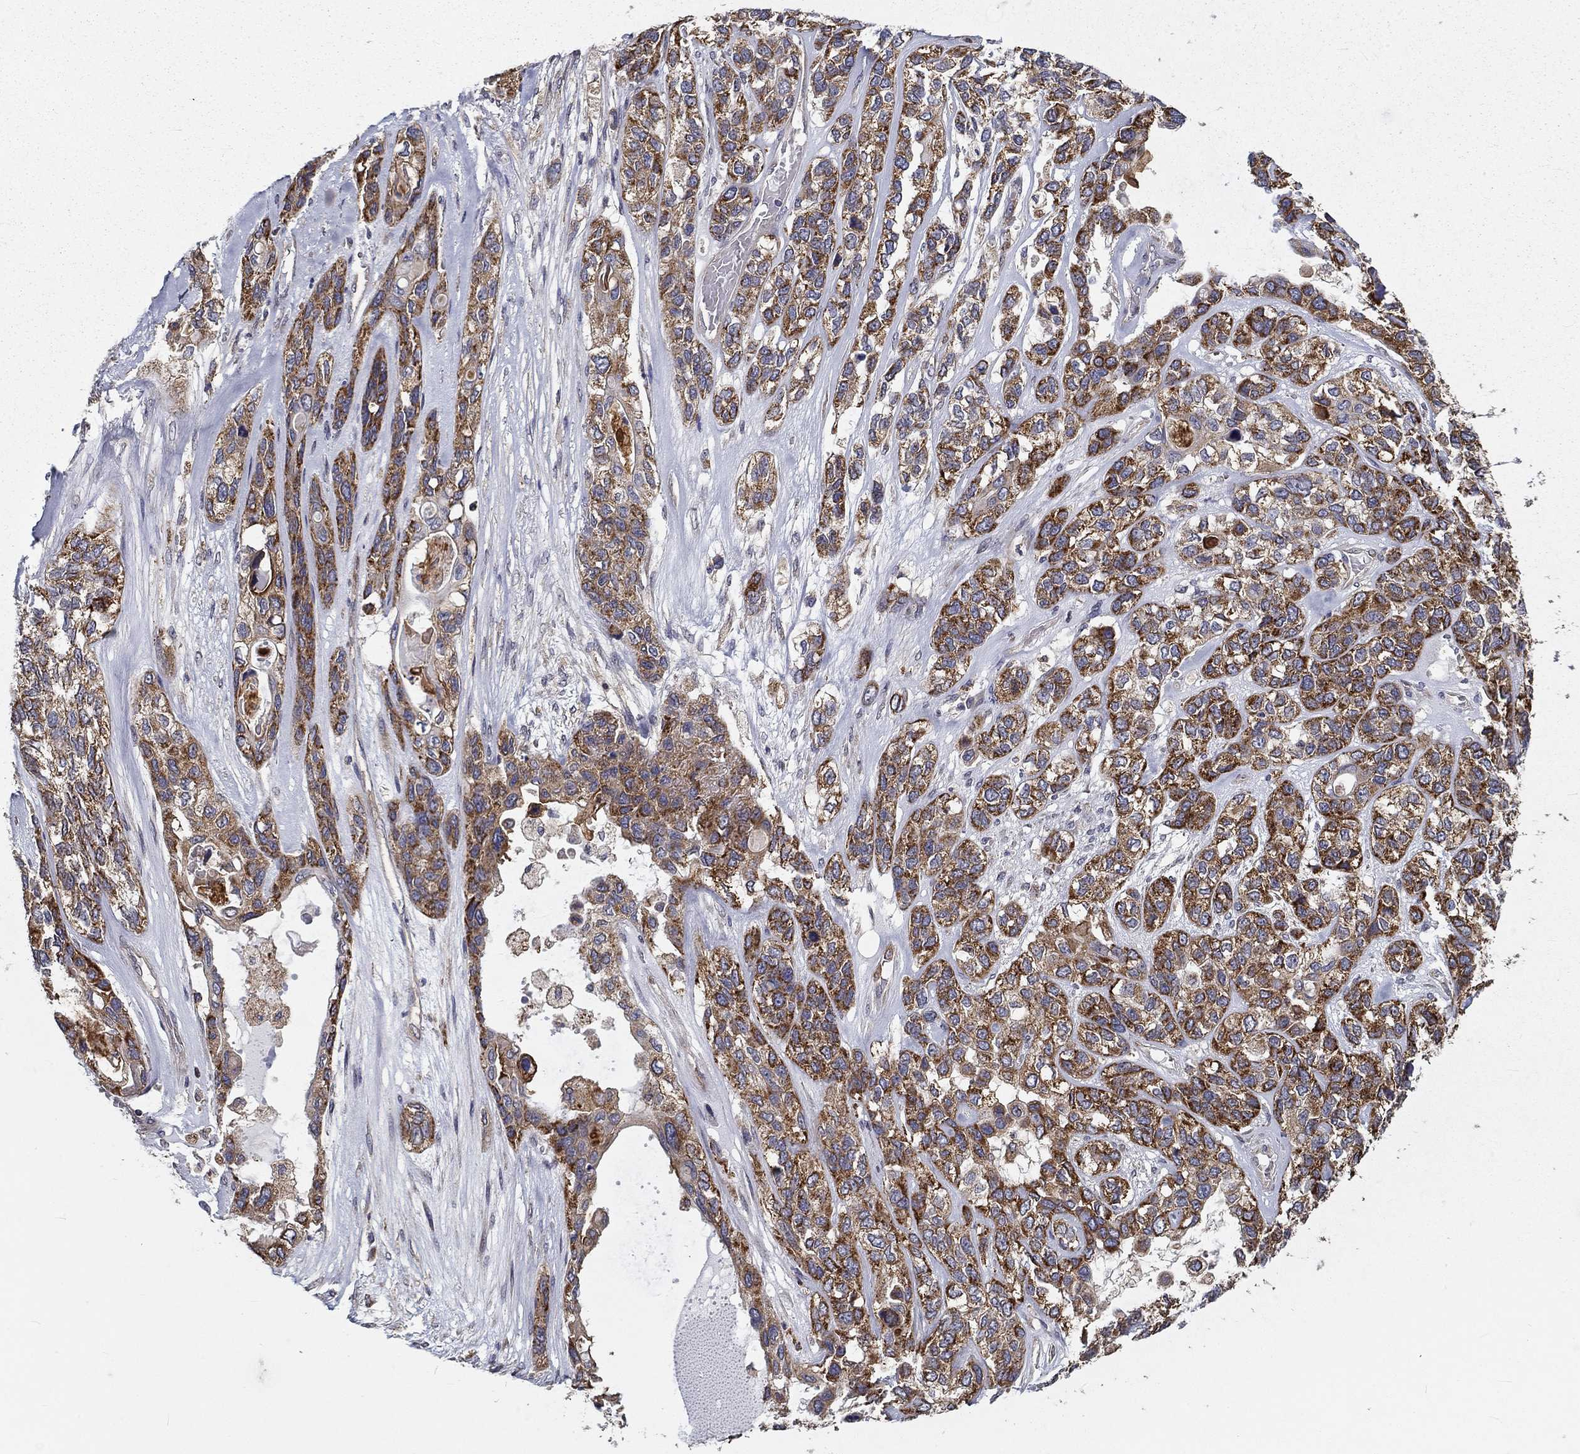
{"staining": {"intensity": "strong", "quantity": ">75%", "location": "cytoplasmic/membranous"}, "tissue": "lung cancer", "cell_type": "Tumor cells", "image_type": "cancer", "snomed": [{"axis": "morphology", "description": "Squamous cell carcinoma, NOS"}, {"axis": "topography", "description": "Lung"}], "caption": "The image exhibits a brown stain indicating the presence of a protein in the cytoplasmic/membranous of tumor cells in lung cancer.", "gene": "ALDH4A1", "patient": {"sex": "female", "age": 70}}